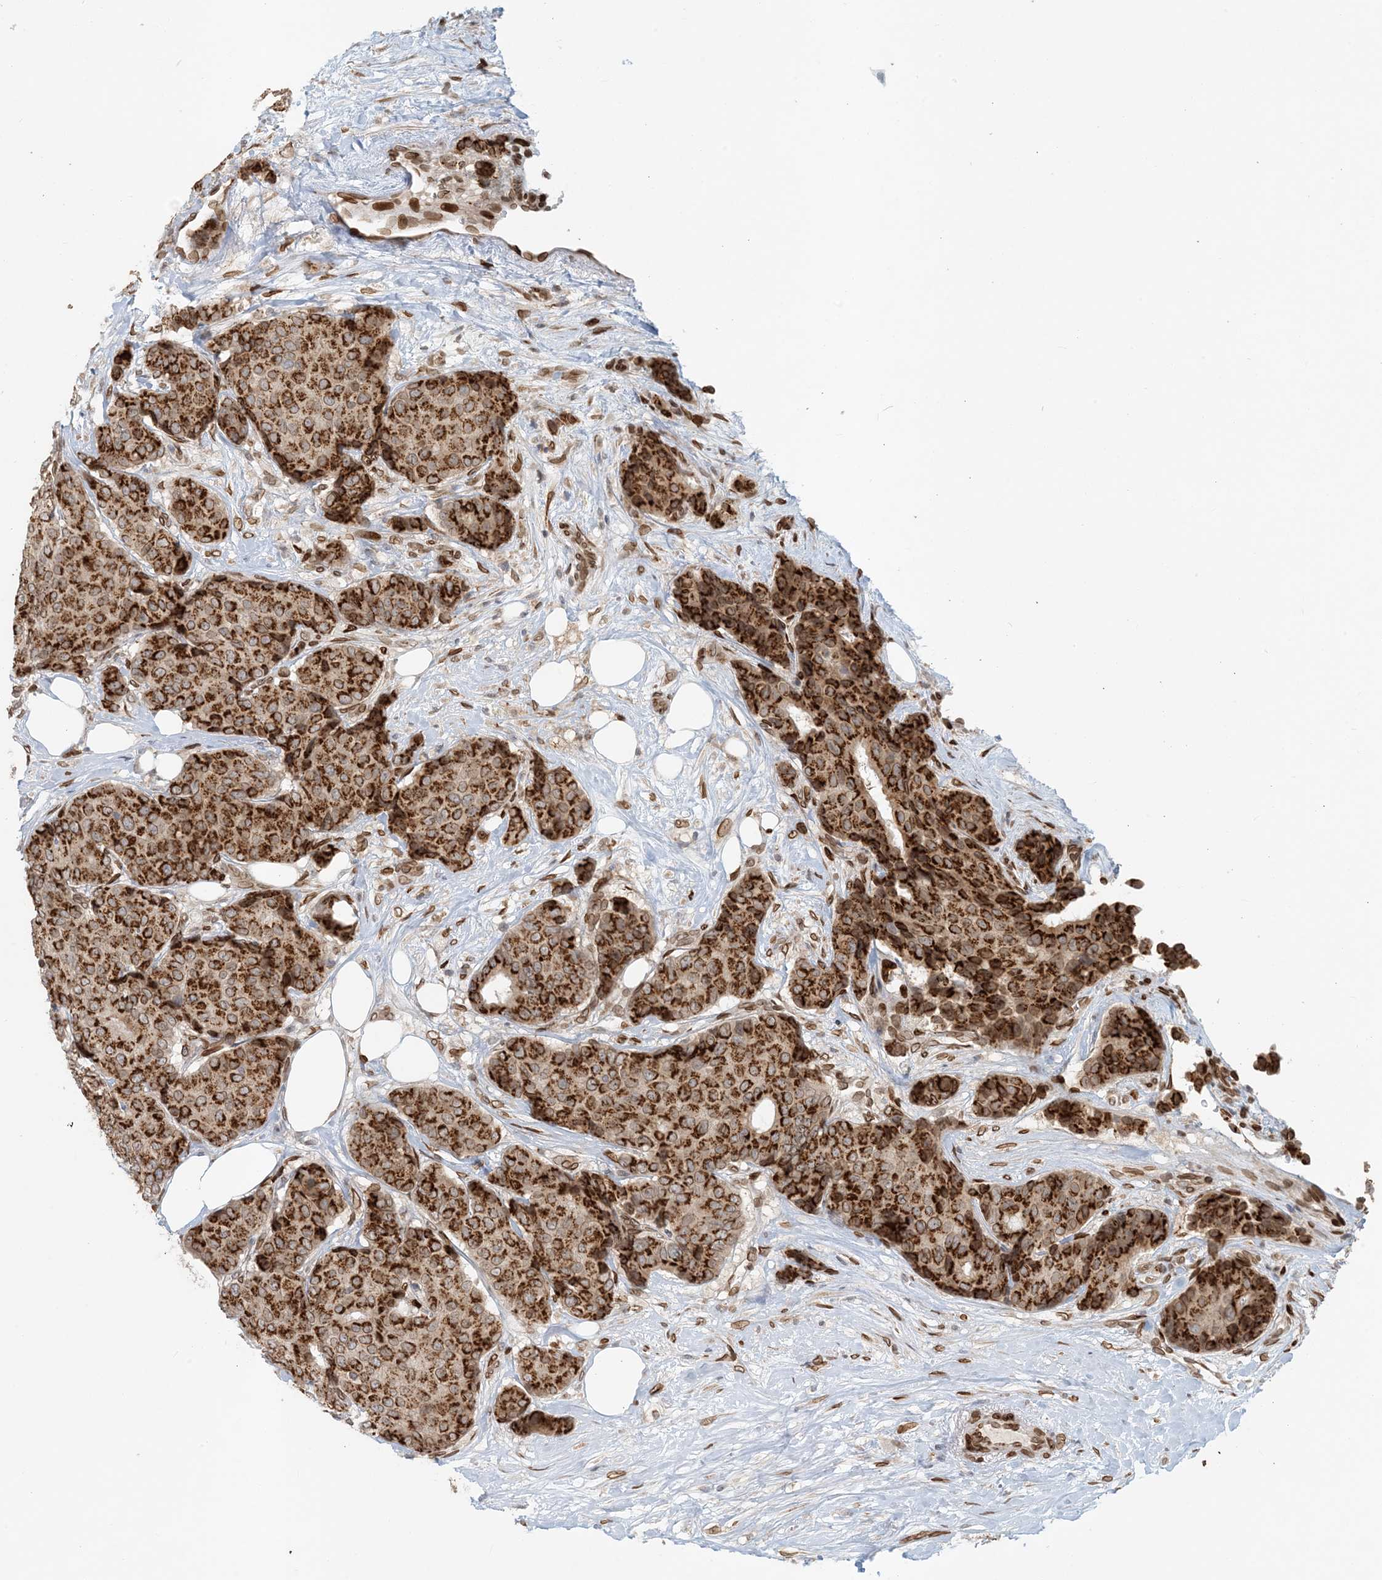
{"staining": {"intensity": "strong", "quantity": ">75%", "location": "cytoplasmic/membranous"}, "tissue": "breast cancer", "cell_type": "Tumor cells", "image_type": "cancer", "snomed": [{"axis": "morphology", "description": "Duct carcinoma"}, {"axis": "topography", "description": "Breast"}], "caption": "Immunohistochemical staining of breast cancer demonstrates high levels of strong cytoplasmic/membranous positivity in about >75% of tumor cells.", "gene": "SLC35A2", "patient": {"sex": "female", "age": 75}}